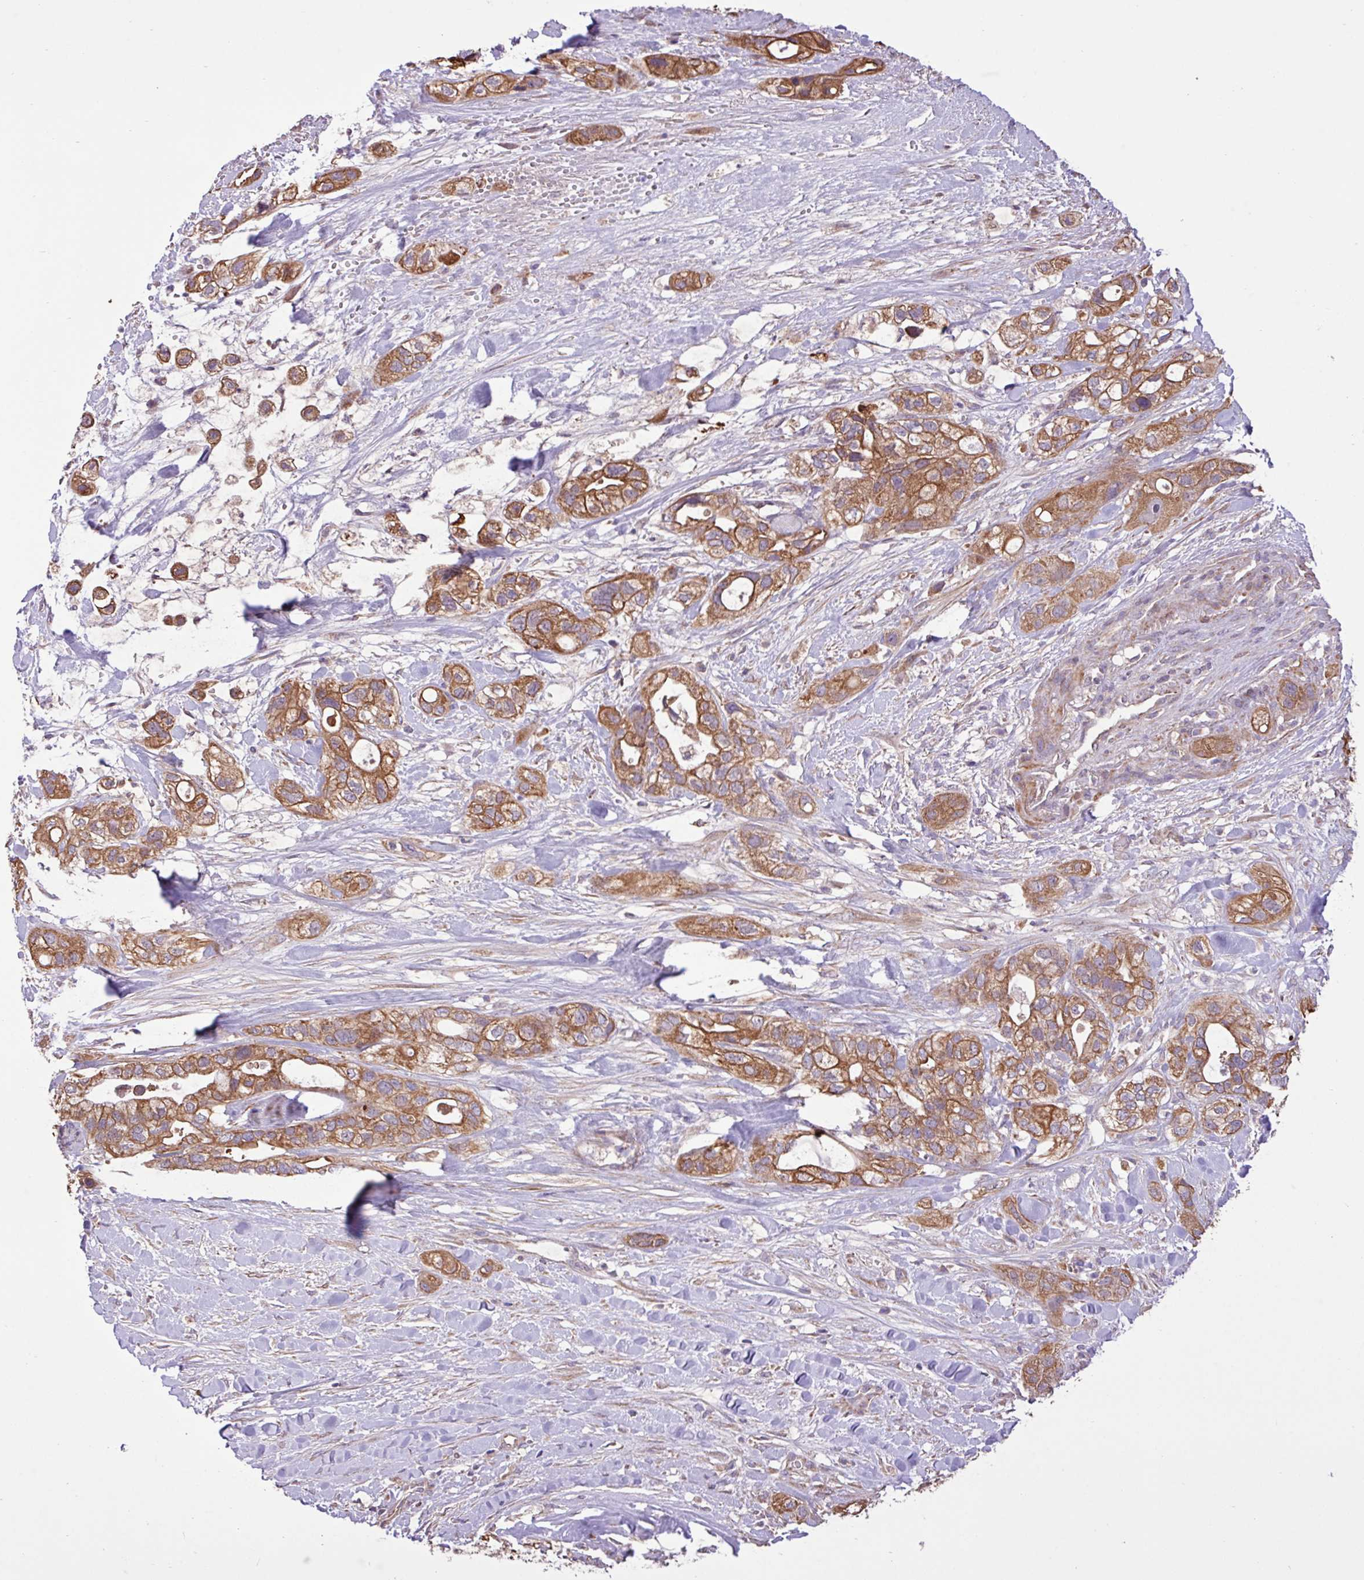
{"staining": {"intensity": "moderate", "quantity": ">75%", "location": "cytoplasmic/membranous"}, "tissue": "pancreatic cancer", "cell_type": "Tumor cells", "image_type": "cancer", "snomed": [{"axis": "morphology", "description": "Adenocarcinoma, NOS"}, {"axis": "topography", "description": "Pancreas"}], "caption": "Immunohistochemical staining of adenocarcinoma (pancreatic) exhibits medium levels of moderate cytoplasmic/membranous staining in approximately >75% of tumor cells. (Stains: DAB (3,3'-diaminobenzidine) in brown, nuclei in blue, Microscopy: brightfield microscopy at high magnification).", "gene": "TIMM10B", "patient": {"sex": "male", "age": 44}}